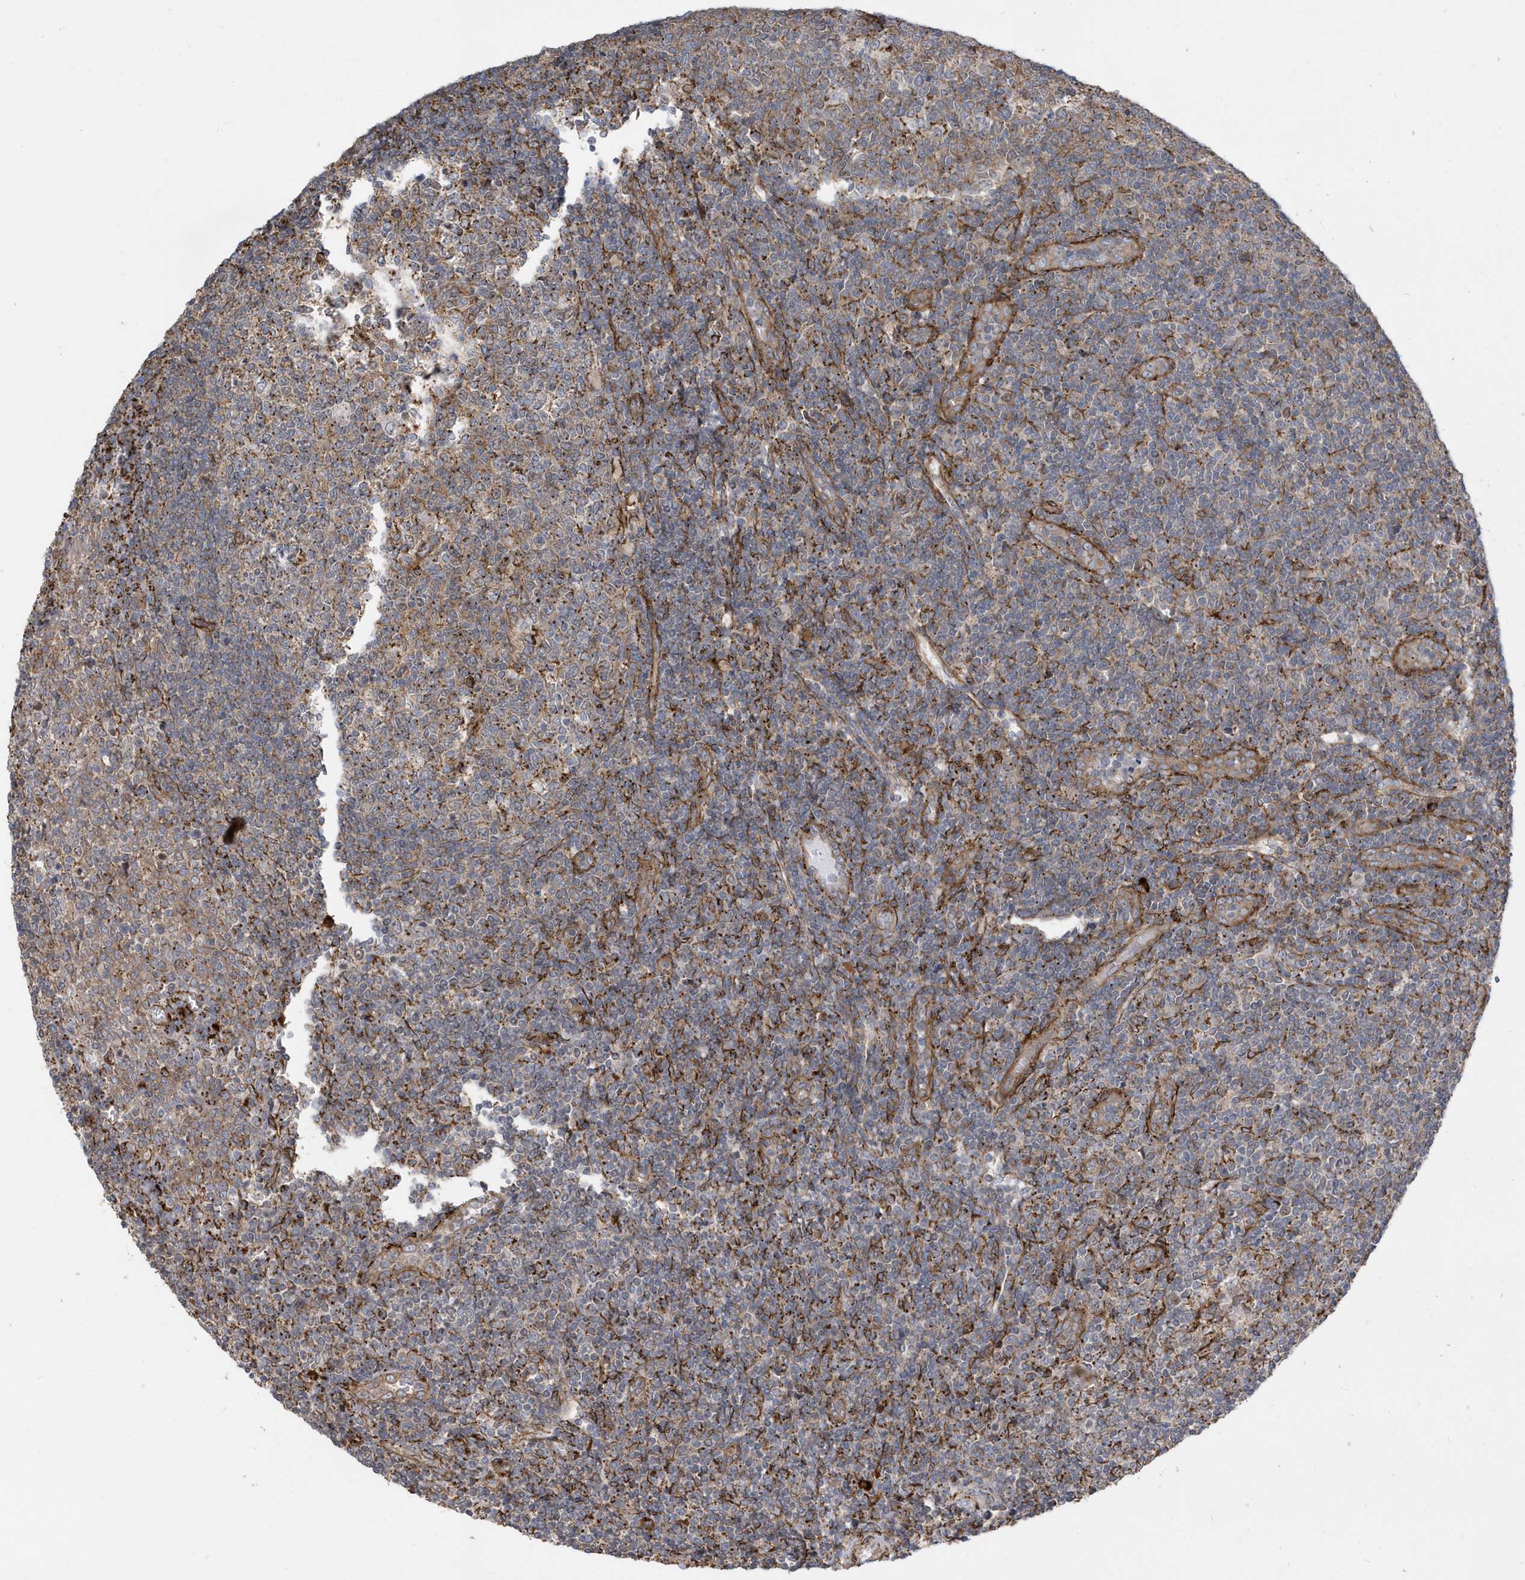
{"staining": {"intensity": "moderate", "quantity": "25%-75%", "location": "cytoplasmic/membranous"}, "tissue": "tonsil", "cell_type": "Germinal center cells", "image_type": "normal", "snomed": [{"axis": "morphology", "description": "Normal tissue, NOS"}, {"axis": "topography", "description": "Tonsil"}], "caption": "Germinal center cells demonstrate moderate cytoplasmic/membranous expression in approximately 25%-75% of cells in normal tonsil.", "gene": "HRH4", "patient": {"sex": "female", "age": 19}}